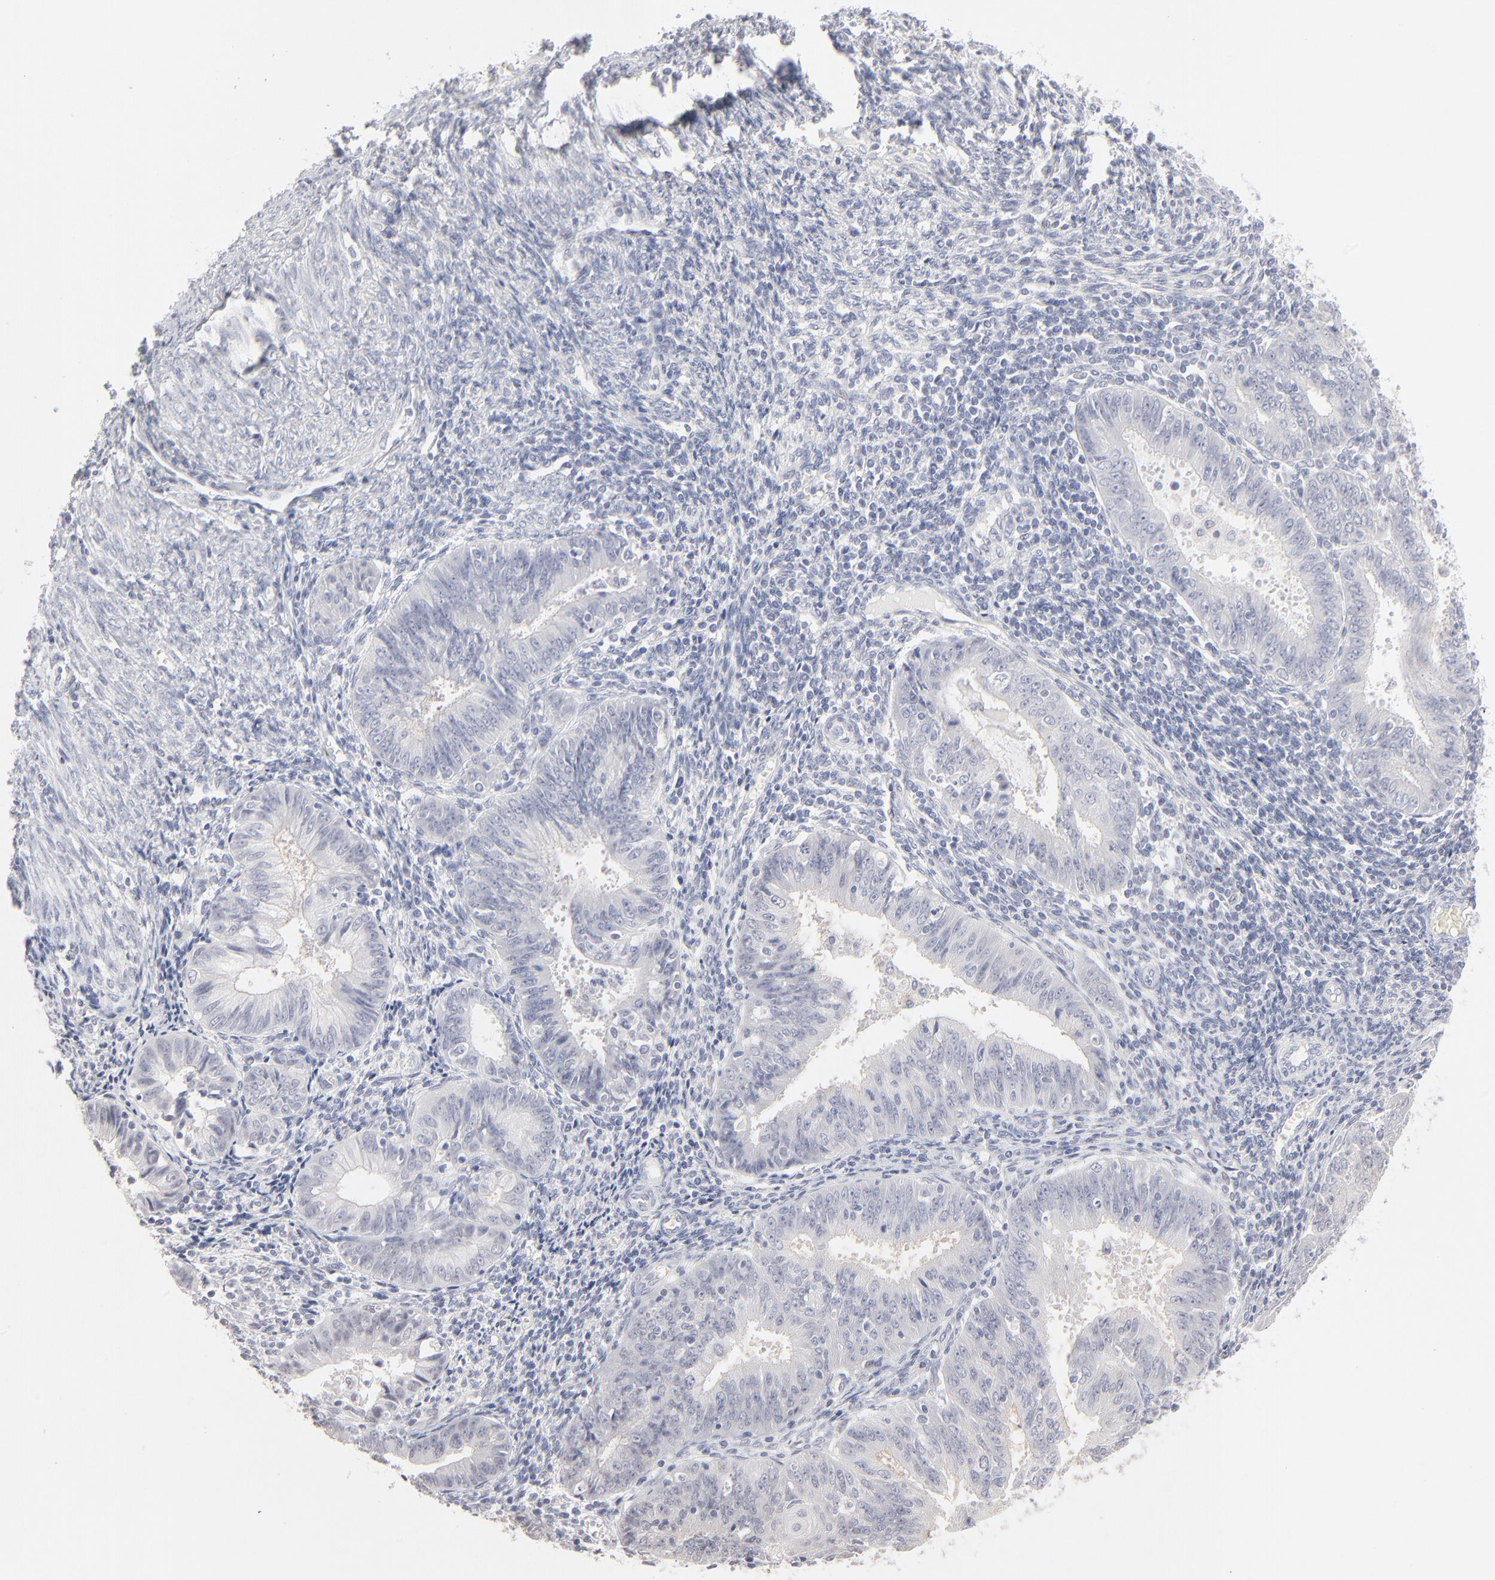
{"staining": {"intensity": "negative", "quantity": "none", "location": "none"}, "tissue": "endometrial cancer", "cell_type": "Tumor cells", "image_type": "cancer", "snomed": [{"axis": "morphology", "description": "Adenocarcinoma, NOS"}, {"axis": "topography", "description": "Endometrium"}], "caption": "Adenocarcinoma (endometrial) was stained to show a protein in brown. There is no significant positivity in tumor cells.", "gene": "RBM3", "patient": {"sex": "female", "age": 42}}